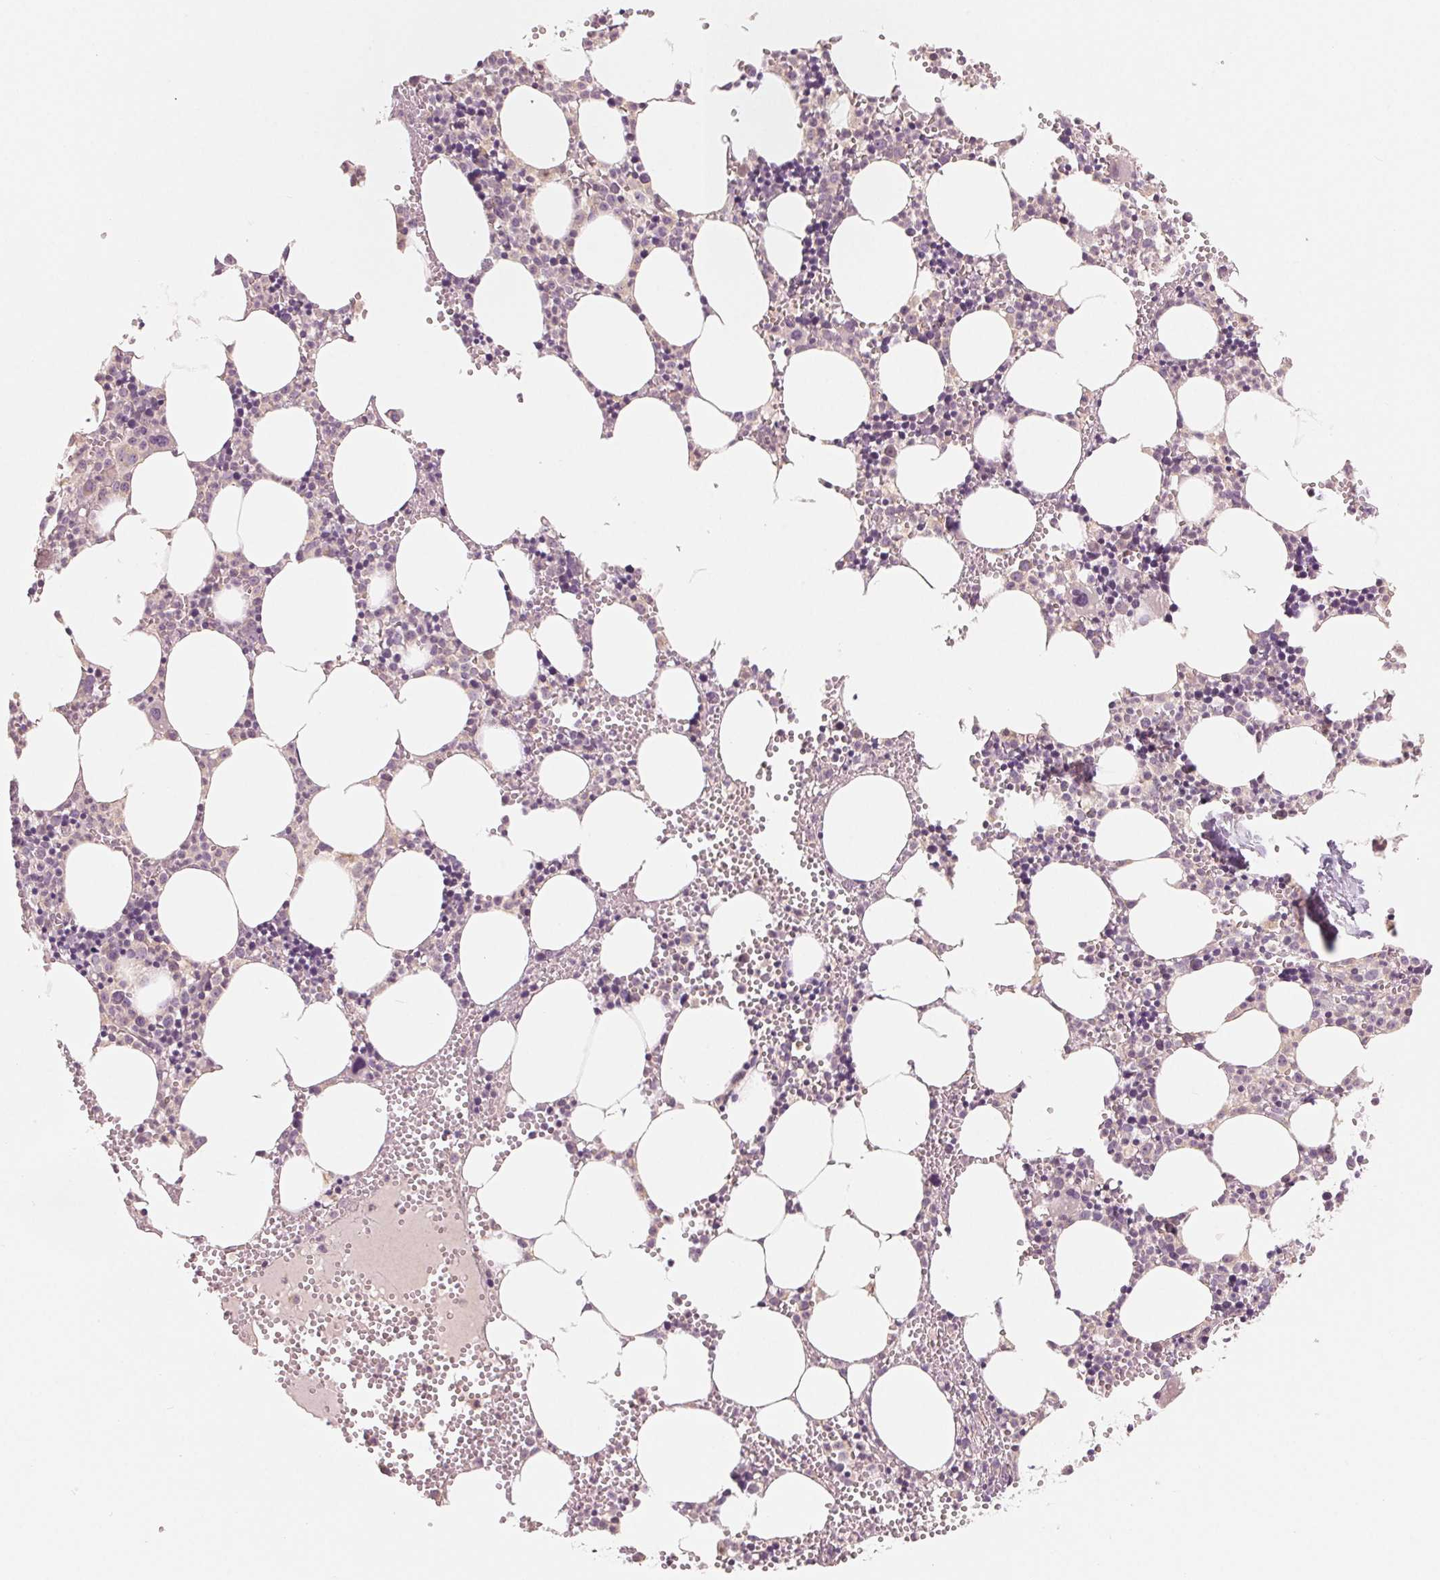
{"staining": {"intensity": "negative", "quantity": "none", "location": "none"}, "tissue": "bone marrow", "cell_type": "Hematopoietic cells", "image_type": "normal", "snomed": [{"axis": "morphology", "description": "Normal tissue, NOS"}, {"axis": "topography", "description": "Bone marrow"}], "caption": "Human bone marrow stained for a protein using IHC shows no expression in hematopoietic cells.", "gene": "AQP8", "patient": {"sex": "male", "age": 89}}